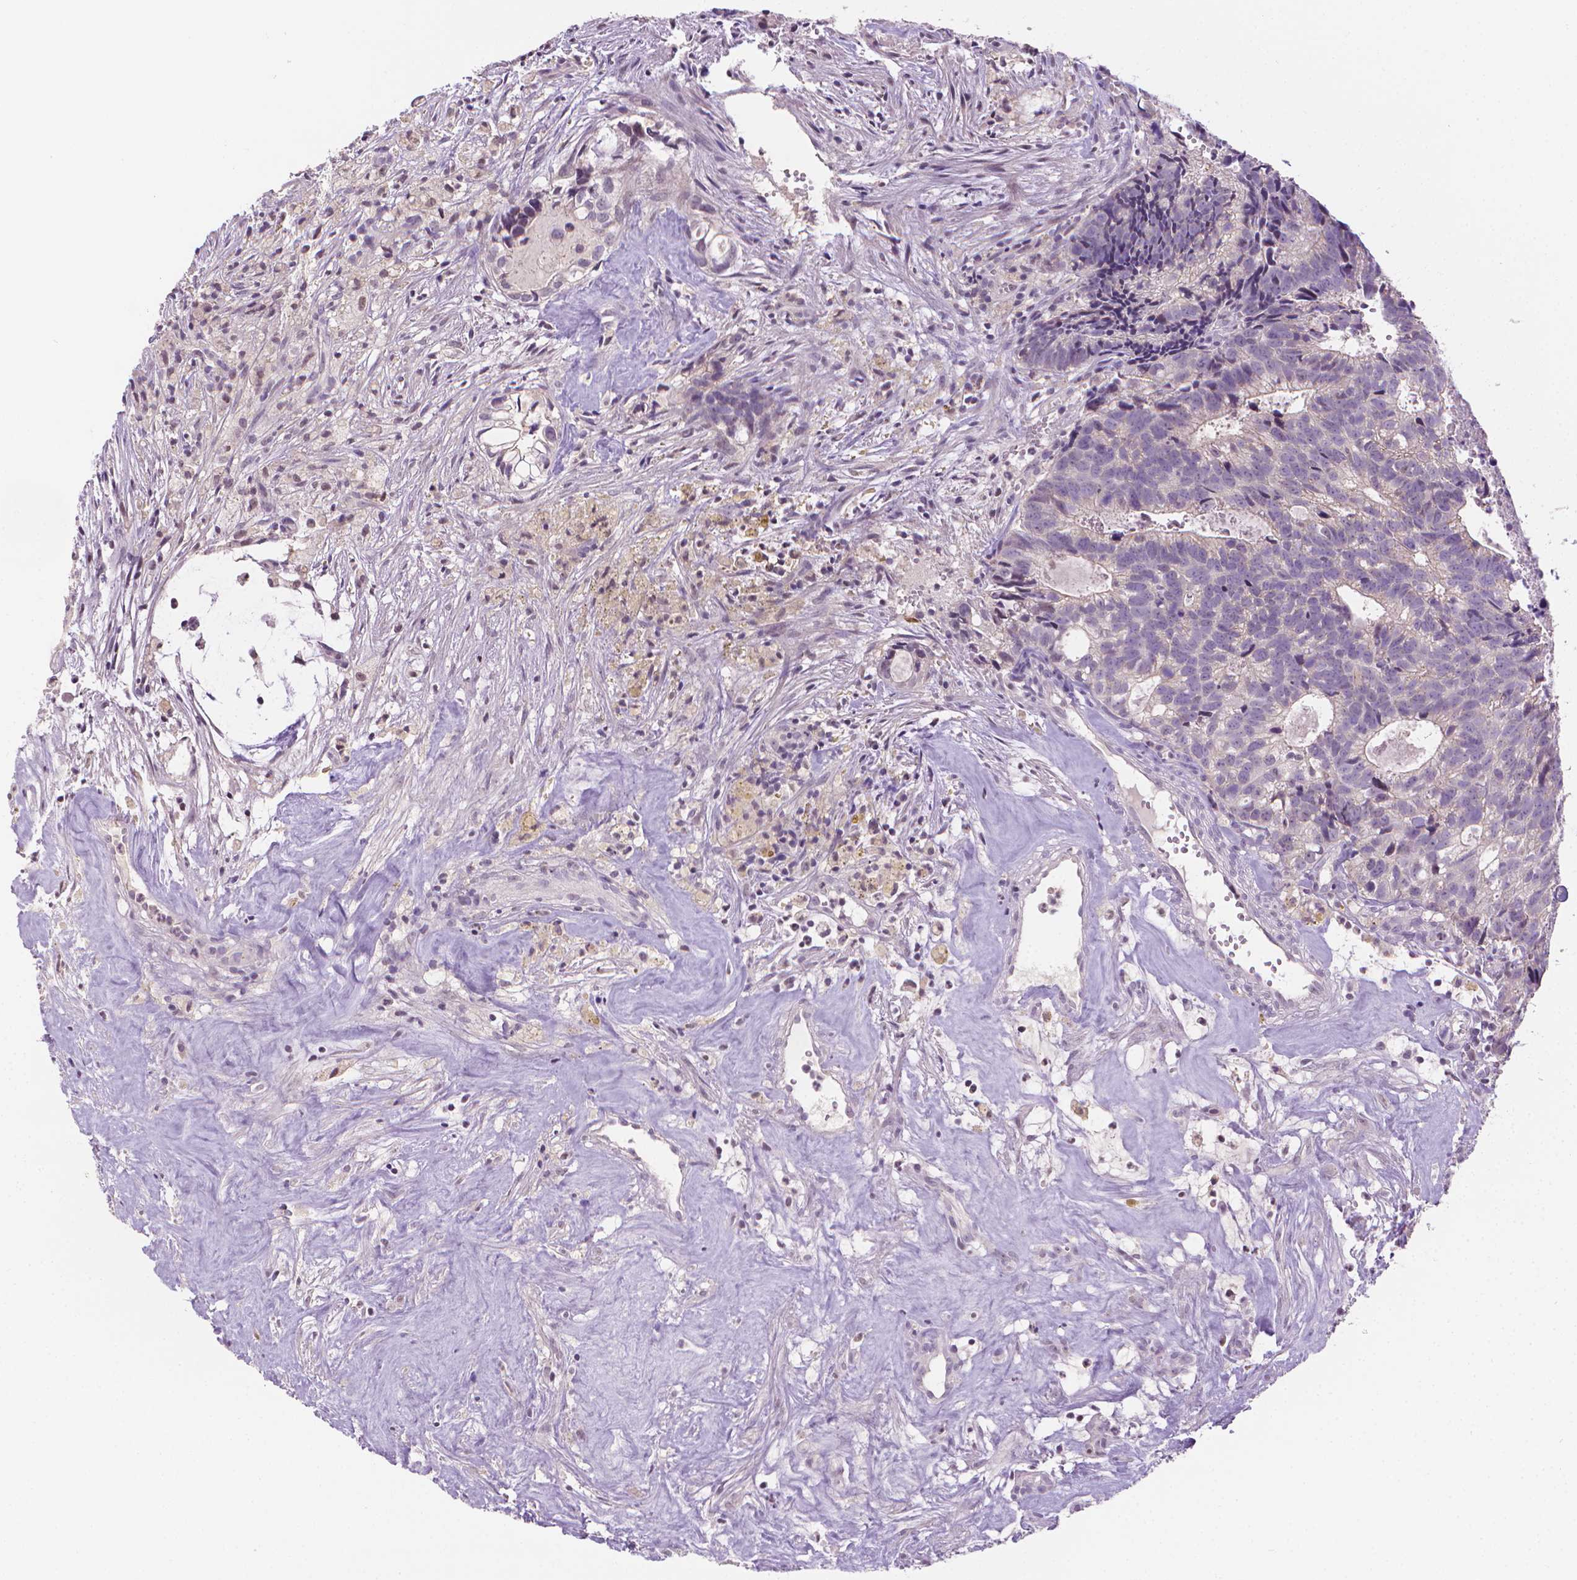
{"staining": {"intensity": "negative", "quantity": "none", "location": "none"}, "tissue": "head and neck cancer", "cell_type": "Tumor cells", "image_type": "cancer", "snomed": [{"axis": "morphology", "description": "Adenocarcinoma, NOS"}, {"axis": "topography", "description": "Head-Neck"}], "caption": "The IHC histopathology image has no significant positivity in tumor cells of head and neck cancer tissue. (DAB IHC, high magnification).", "gene": "NCAN", "patient": {"sex": "male", "age": 62}}